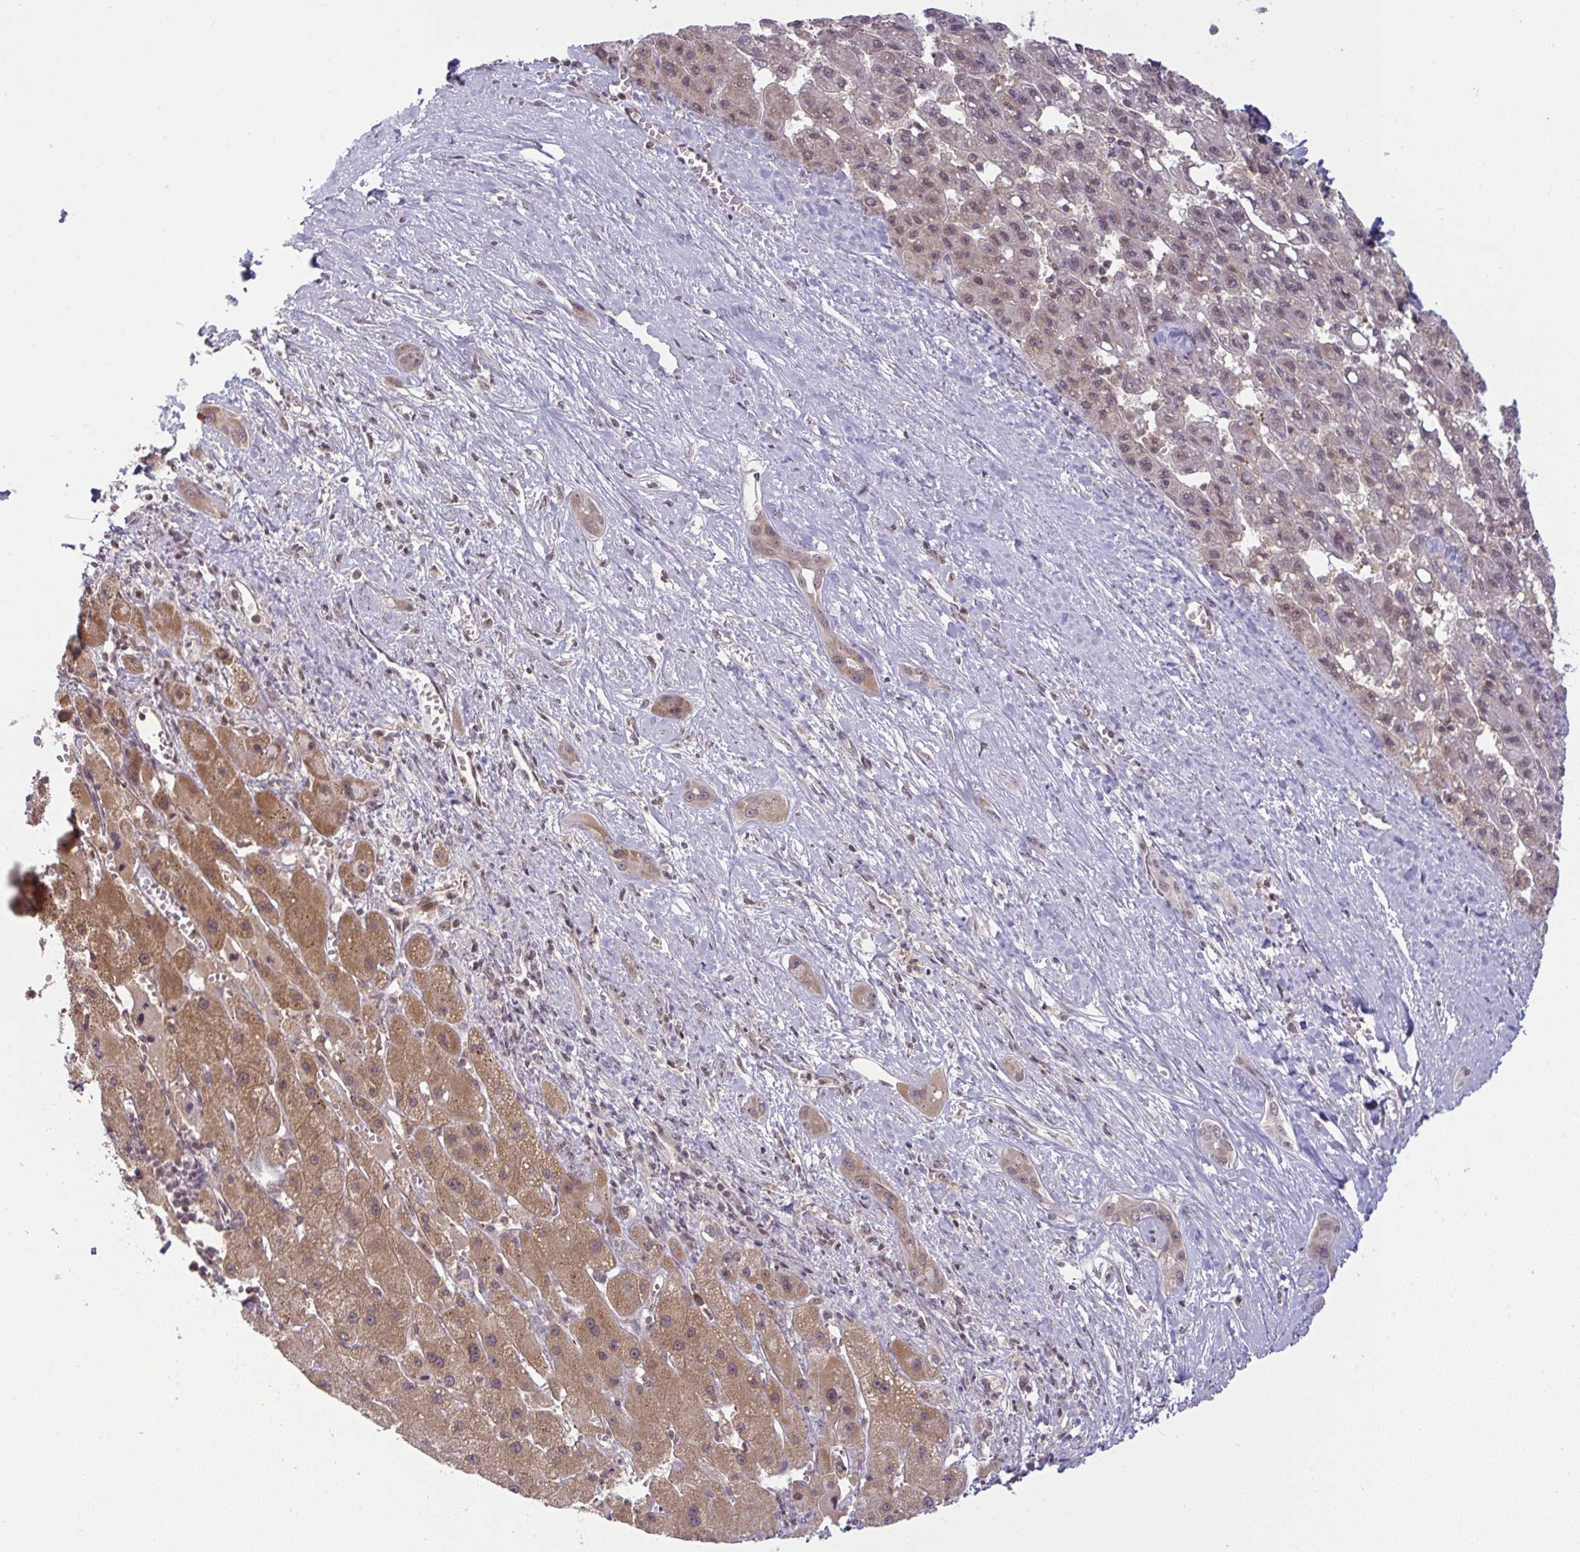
{"staining": {"intensity": "moderate", "quantity": "25%-75%", "location": "nuclear"}, "tissue": "liver cancer", "cell_type": "Tumor cells", "image_type": "cancer", "snomed": [{"axis": "morphology", "description": "Carcinoma, Hepatocellular, NOS"}, {"axis": "topography", "description": "Liver"}], "caption": "High-magnification brightfield microscopy of liver hepatocellular carcinoma stained with DAB (brown) and counterstained with hematoxylin (blue). tumor cells exhibit moderate nuclear positivity is seen in about25%-75% of cells.", "gene": "KLF2", "patient": {"sex": "female", "age": 82}}